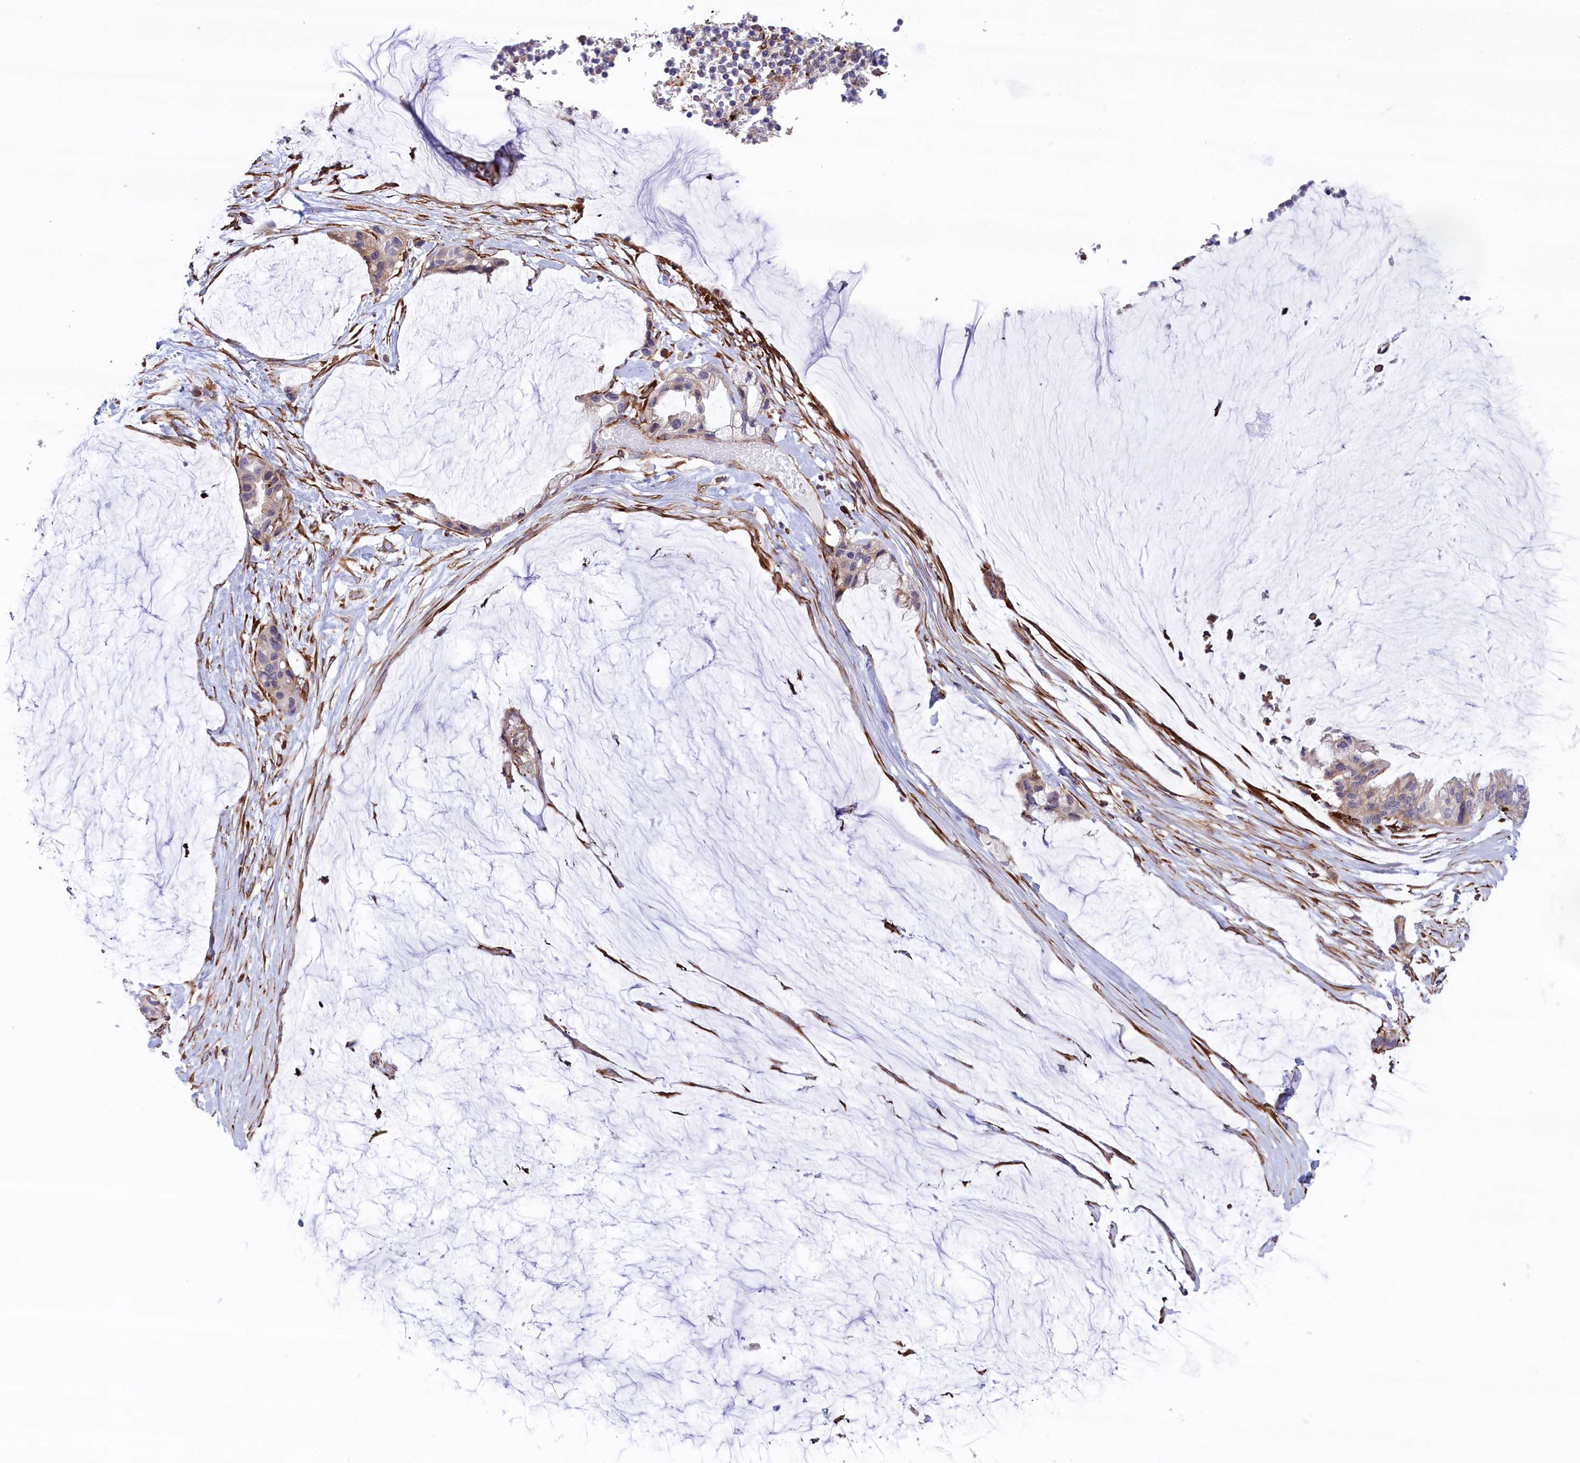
{"staining": {"intensity": "negative", "quantity": "none", "location": "none"}, "tissue": "ovarian cancer", "cell_type": "Tumor cells", "image_type": "cancer", "snomed": [{"axis": "morphology", "description": "Cystadenocarcinoma, mucinous, NOS"}, {"axis": "topography", "description": "Ovary"}], "caption": "This is an immunohistochemistry (IHC) image of human mucinous cystadenocarcinoma (ovarian). There is no staining in tumor cells.", "gene": "MAN2B1", "patient": {"sex": "female", "age": 39}}